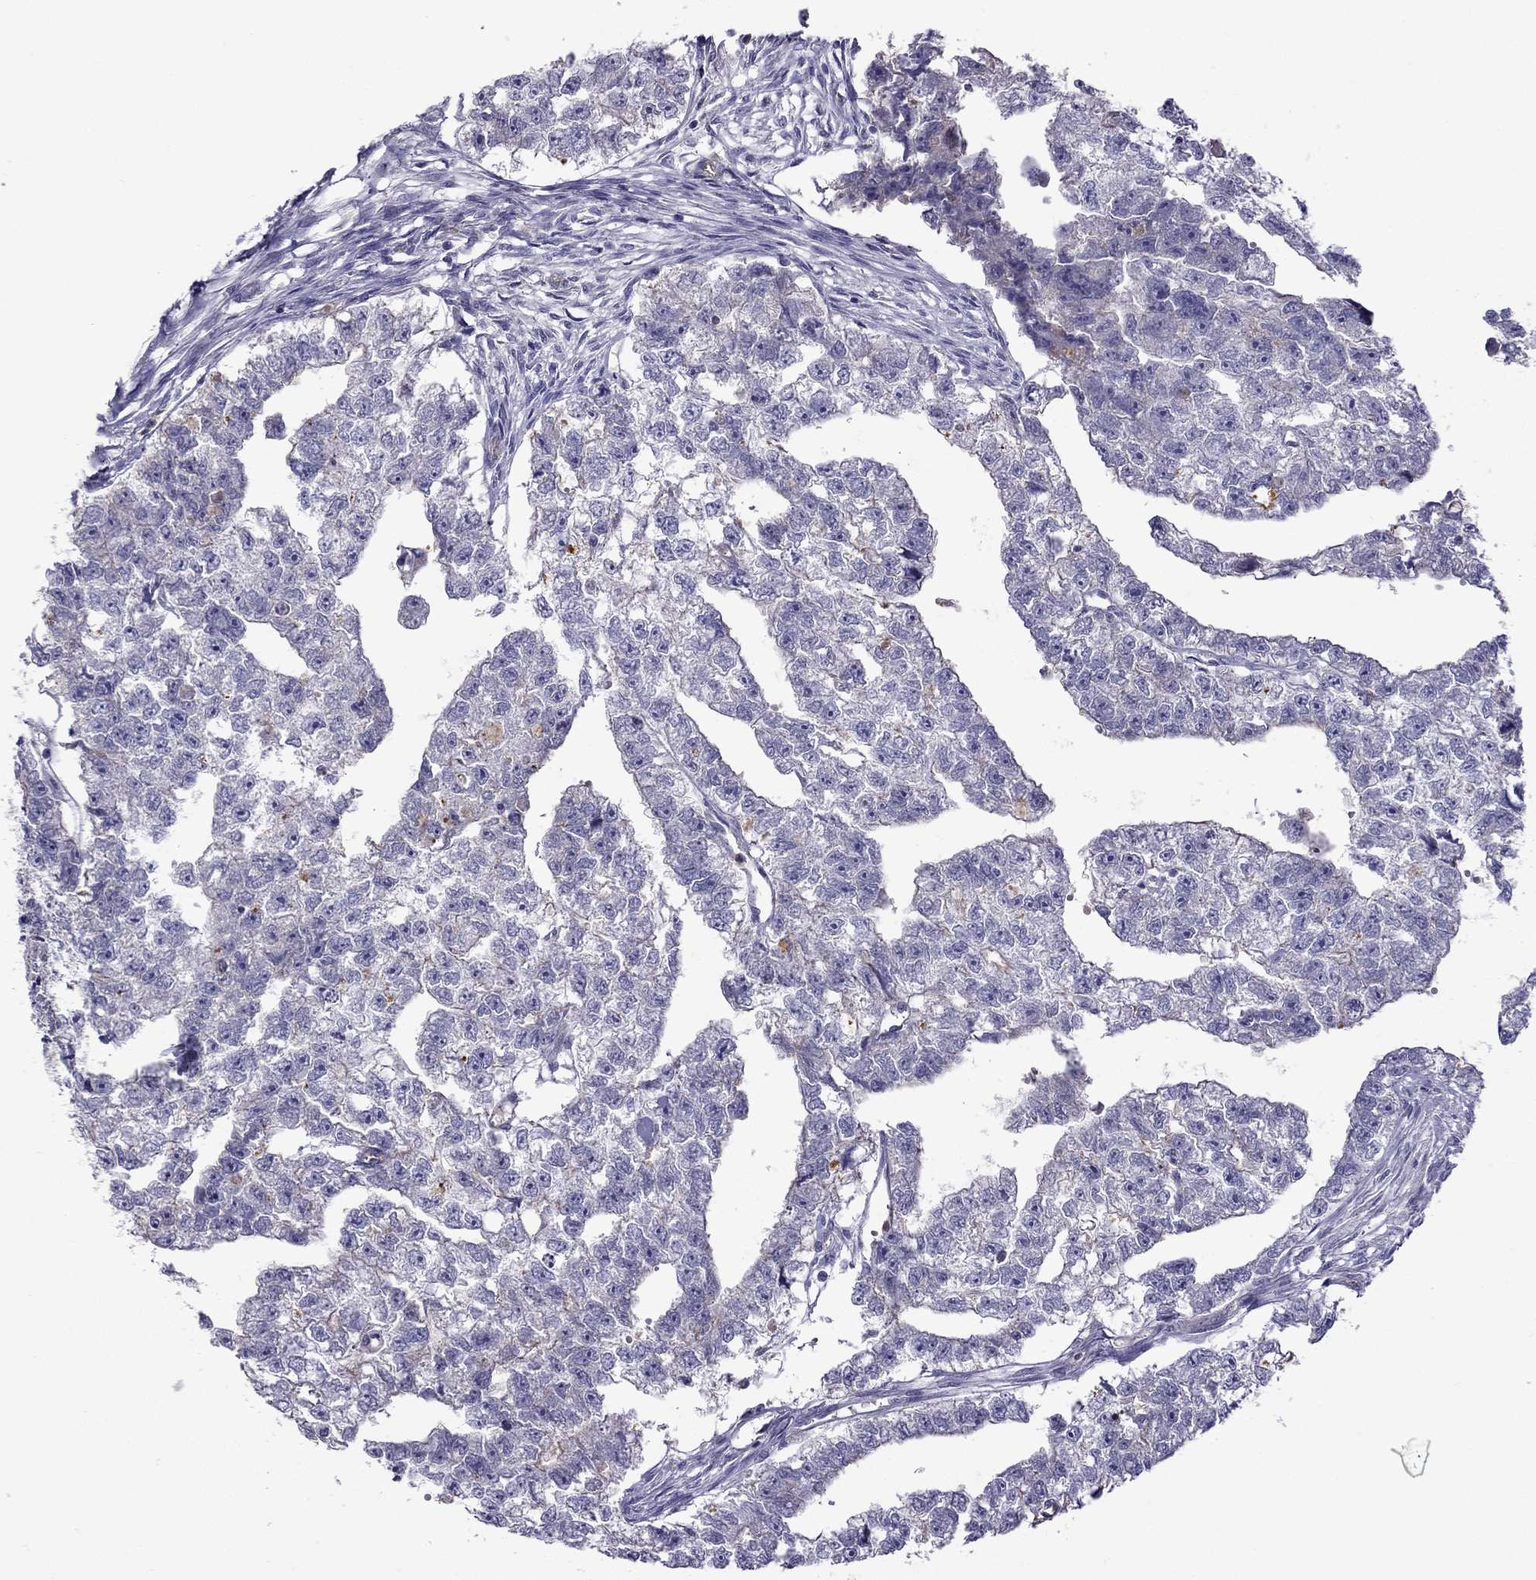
{"staining": {"intensity": "negative", "quantity": "none", "location": "none"}, "tissue": "testis cancer", "cell_type": "Tumor cells", "image_type": "cancer", "snomed": [{"axis": "morphology", "description": "Carcinoma, Embryonal, NOS"}, {"axis": "morphology", "description": "Teratoma, malignant, NOS"}, {"axis": "topography", "description": "Testis"}], "caption": "This is an immunohistochemistry (IHC) histopathology image of teratoma (malignant) (testis). There is no staining in tumor cells.", "gene": "STOML3", "patient": {"sex": "male", "age": 44}}